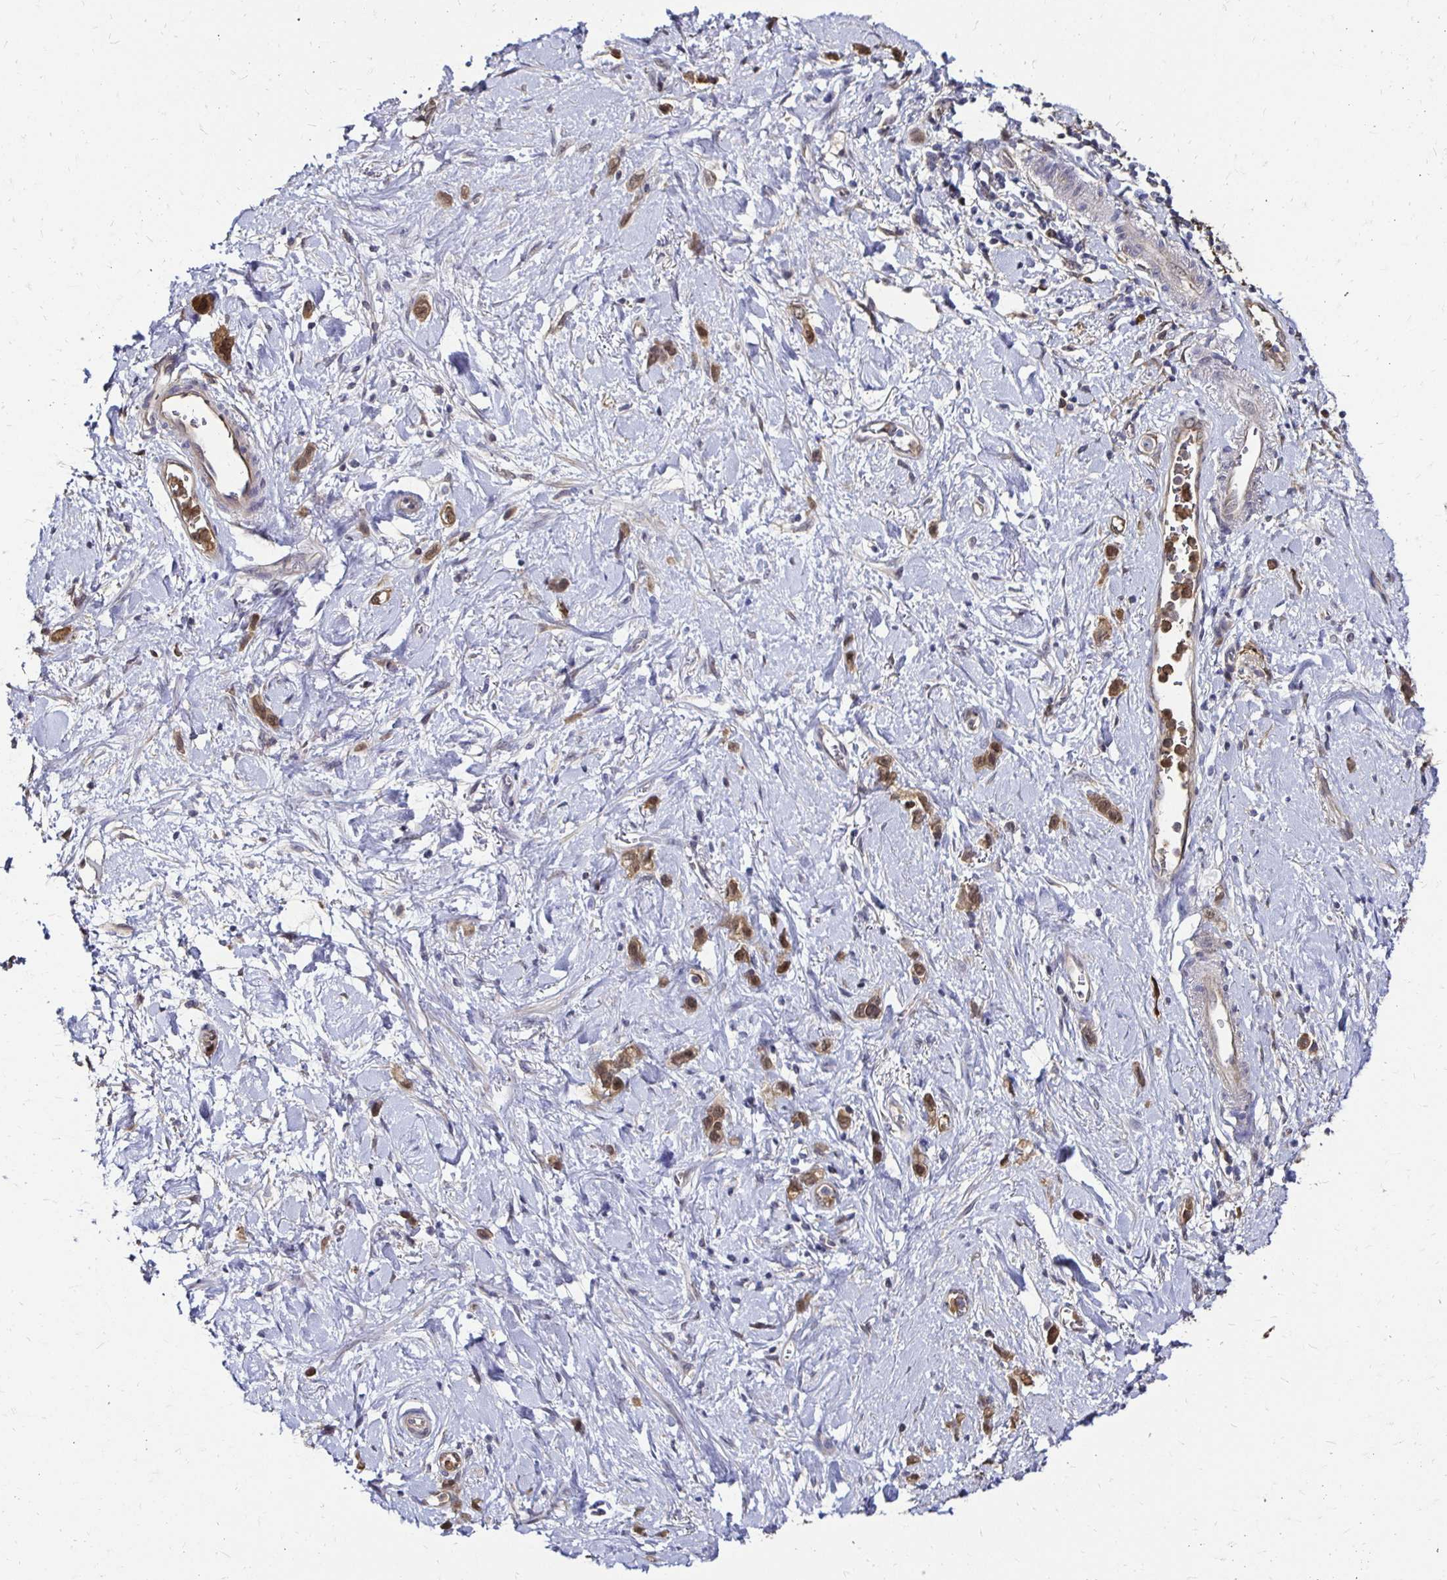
{"staining": {"intensity": "moderate", "quantity": ">75%", "location": "cytoplasmic/membranous,nuclear"}, "tissue": "stomach cancer", "cell_type": "Tumor cells", "image_type": "cancer", "snomed": [{"axis": "morphology", "description": "Adenocarcinoma, NOS"}, {"axis": "topography", "description": "Stomach"}], "caption": "Protein expression analysis of human adenocarcinoma (stomach) reveals moderate cytoplasmic/membranous and nuclear positivity in approximately >75% of tumor cells.", "gene": "TXN", "patient": {"sex": "female", "age": 65}}